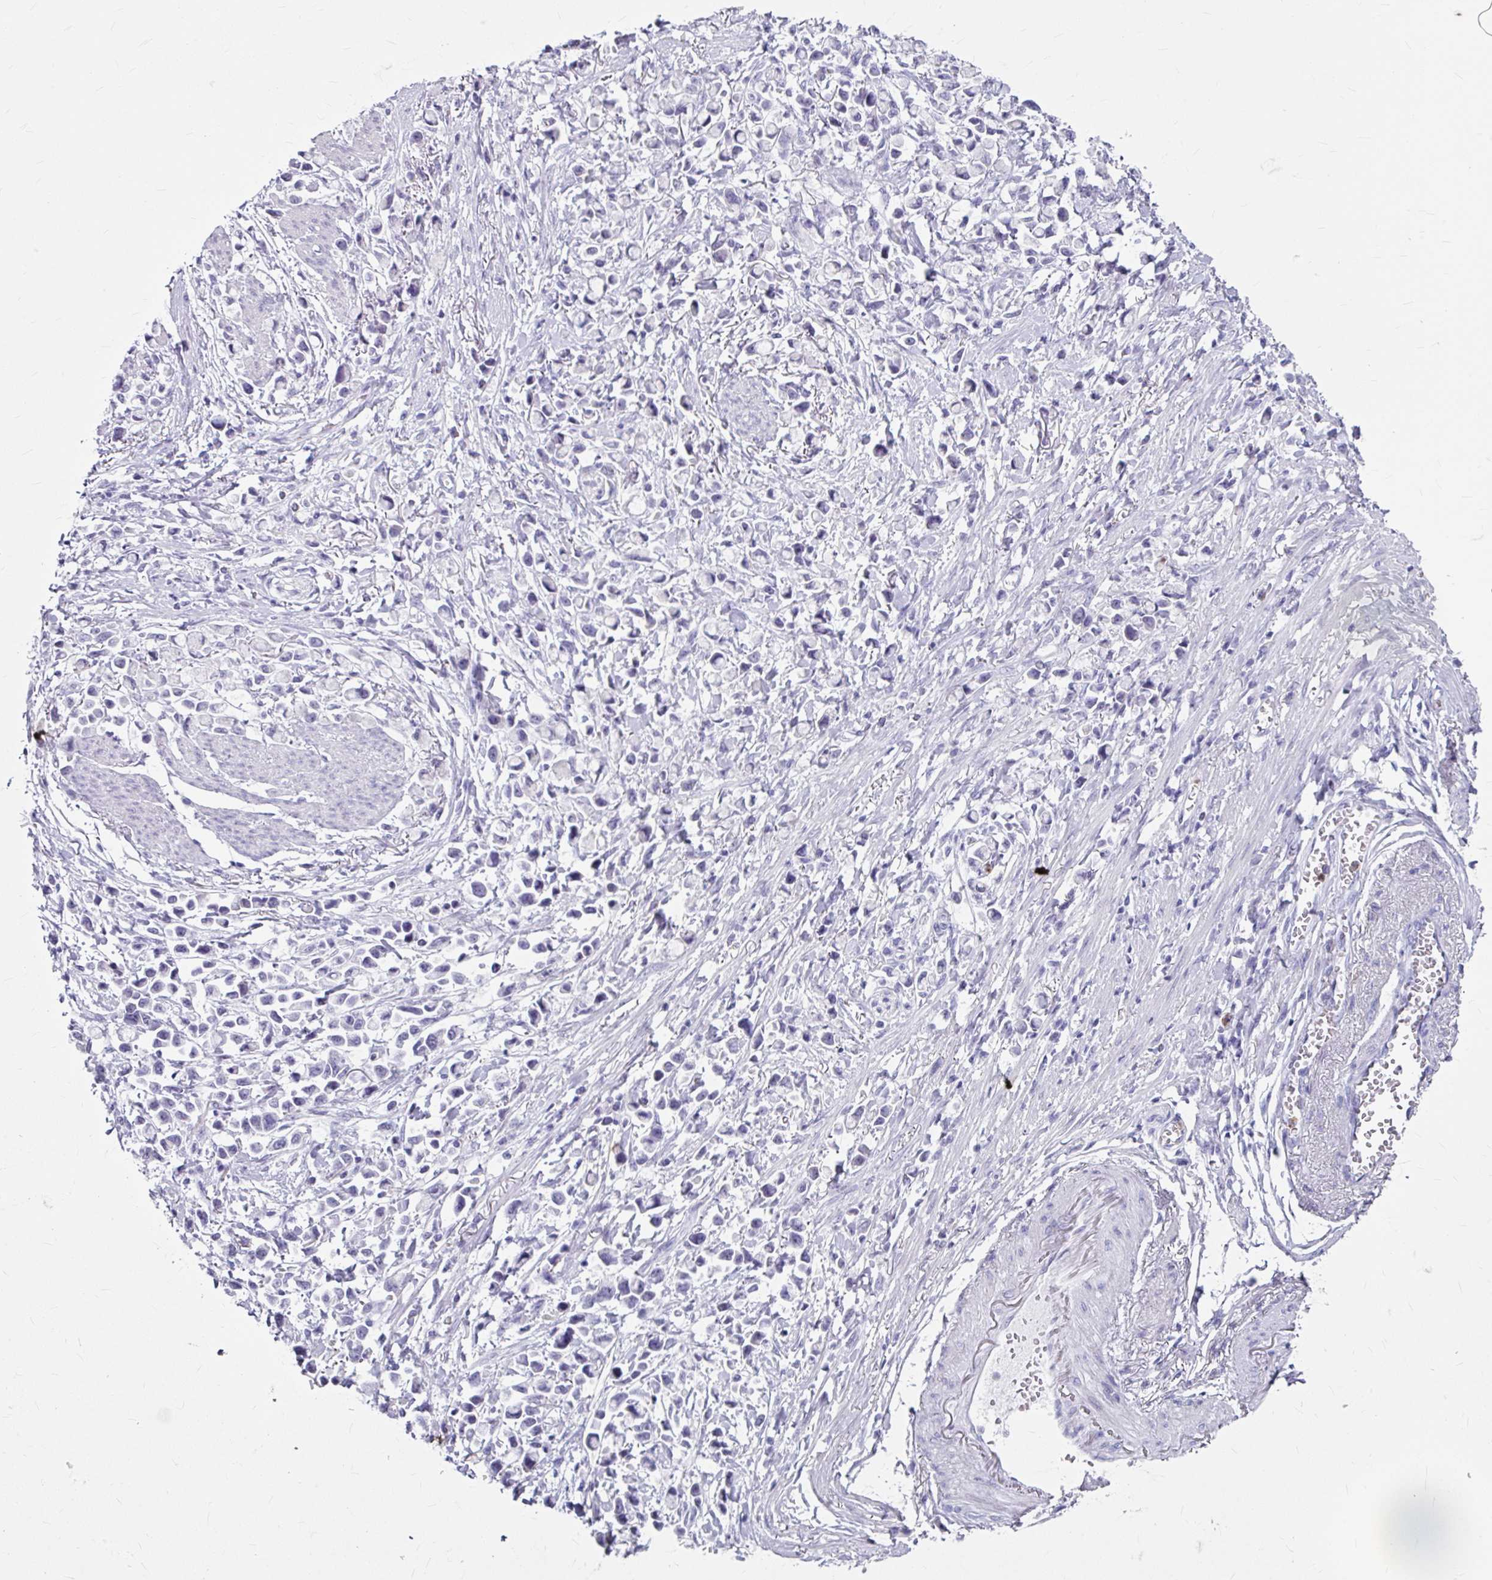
{"staining": {"intensity": "negative", "quantity": "none", "location": "none"}, "tissue": "stomach cancer", "cell_type": "Tumor cells", "image_type": "cancer", "snomed": [{"axis": "morphology", "description": "Adenocarcinoma, NOS"}, {"axis": "topography", "description": "Stomach"}], "caption": "Tumor cells show no significant staining in adenocarcinoma (stomach).", "gene": "ANKRD1", "patient": {"sex": "female", "age": 81}}